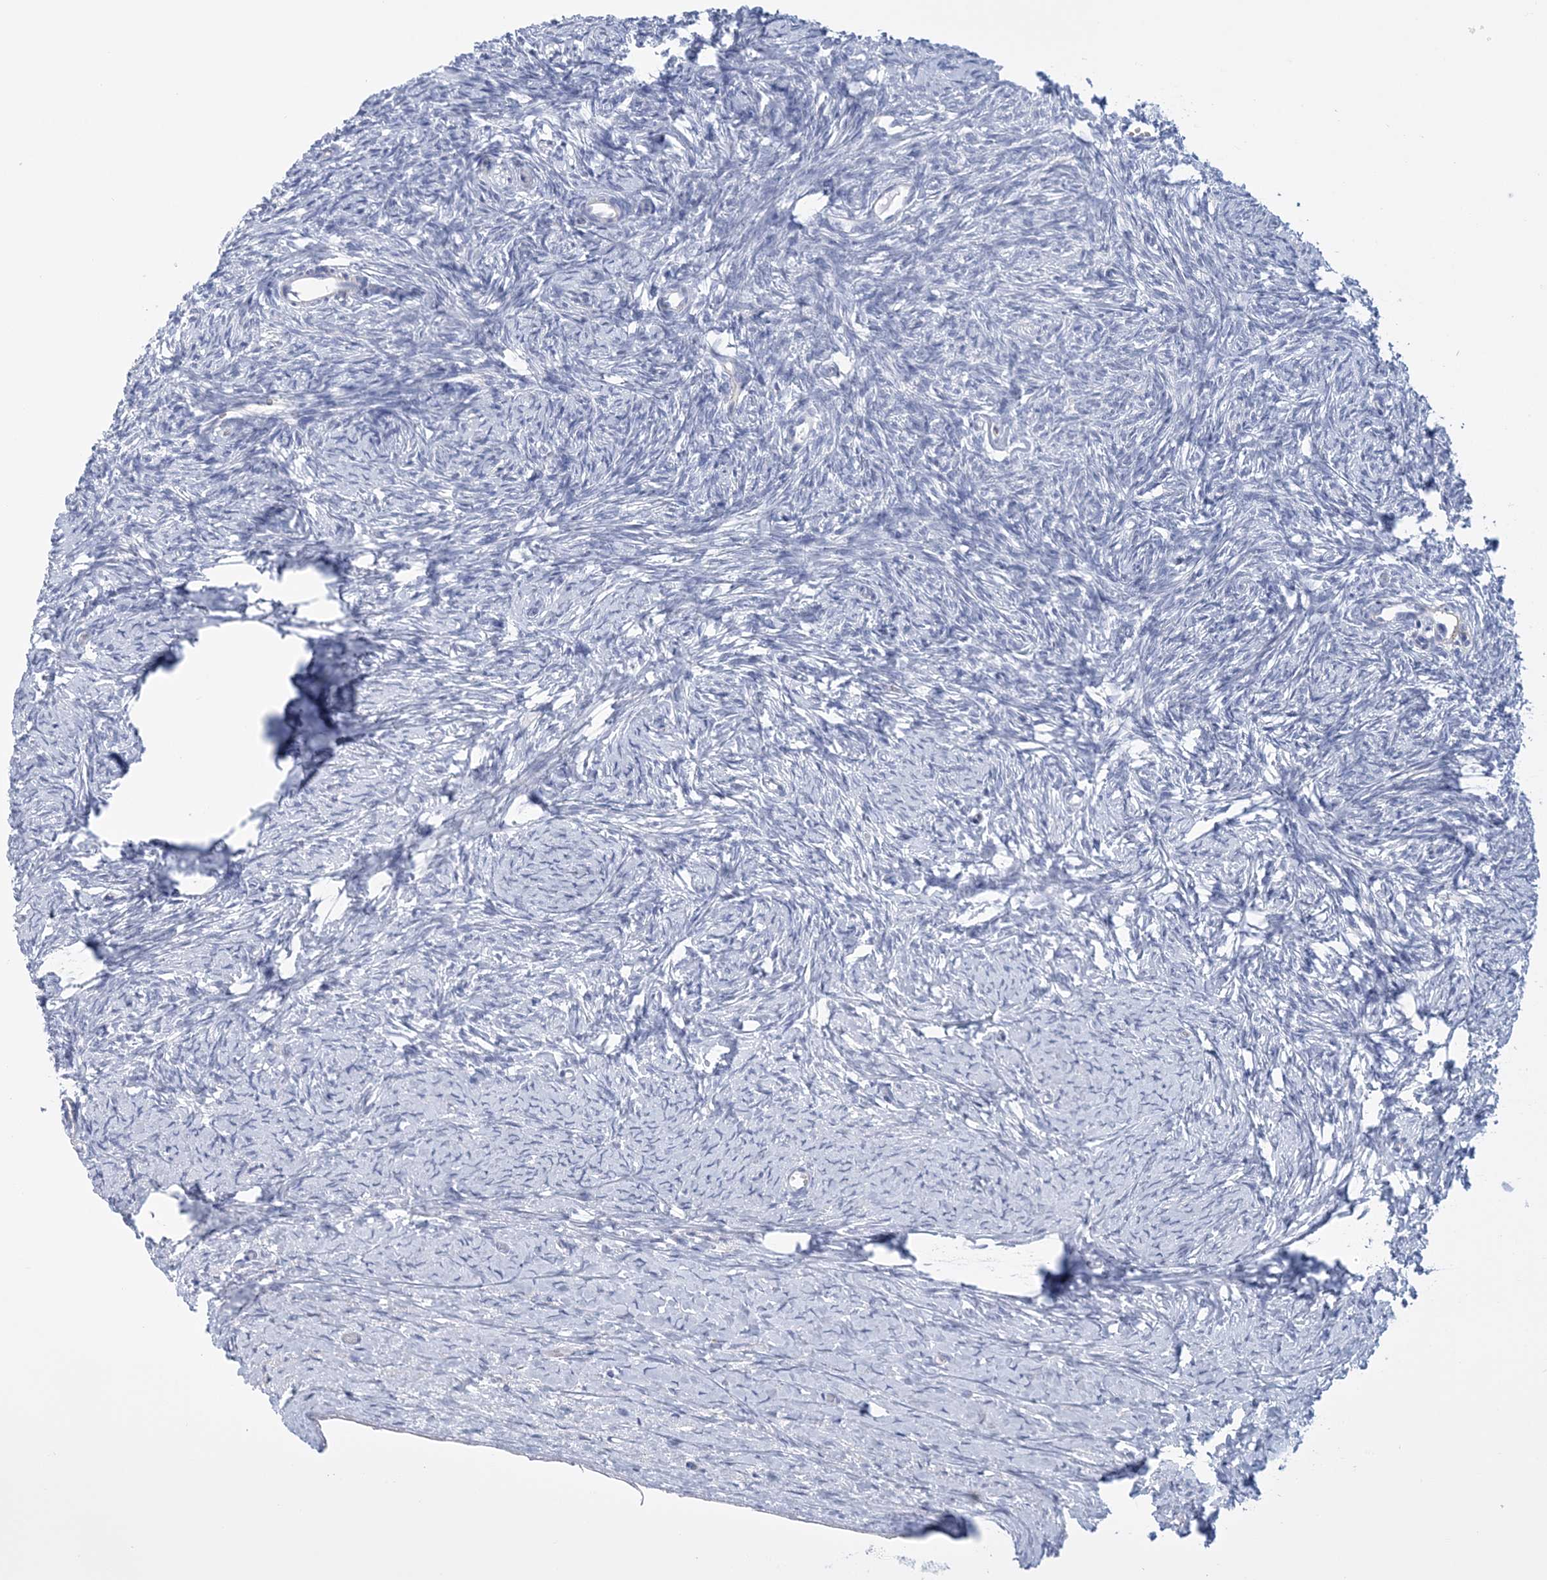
{"staining": {"intensity": "negative", "quantity": "none", "location": "none"}, "tissue": "ovary", "cell_type": "Ovarian stroma cells", "image_type": "normal", "snomed": [{"axis": "morphology", "description": "Normal tissue, NOS"}, {"axis": "morphology", "description": "Developmental malformation"}, {"axis": "topography", "description": "Ovary"}], "caption": "Image shows no significant protein expression in ovarian stroma cells of benign ovary.", "gene": "C11orf21", "patient": {"sex": "female", "age": 39}}